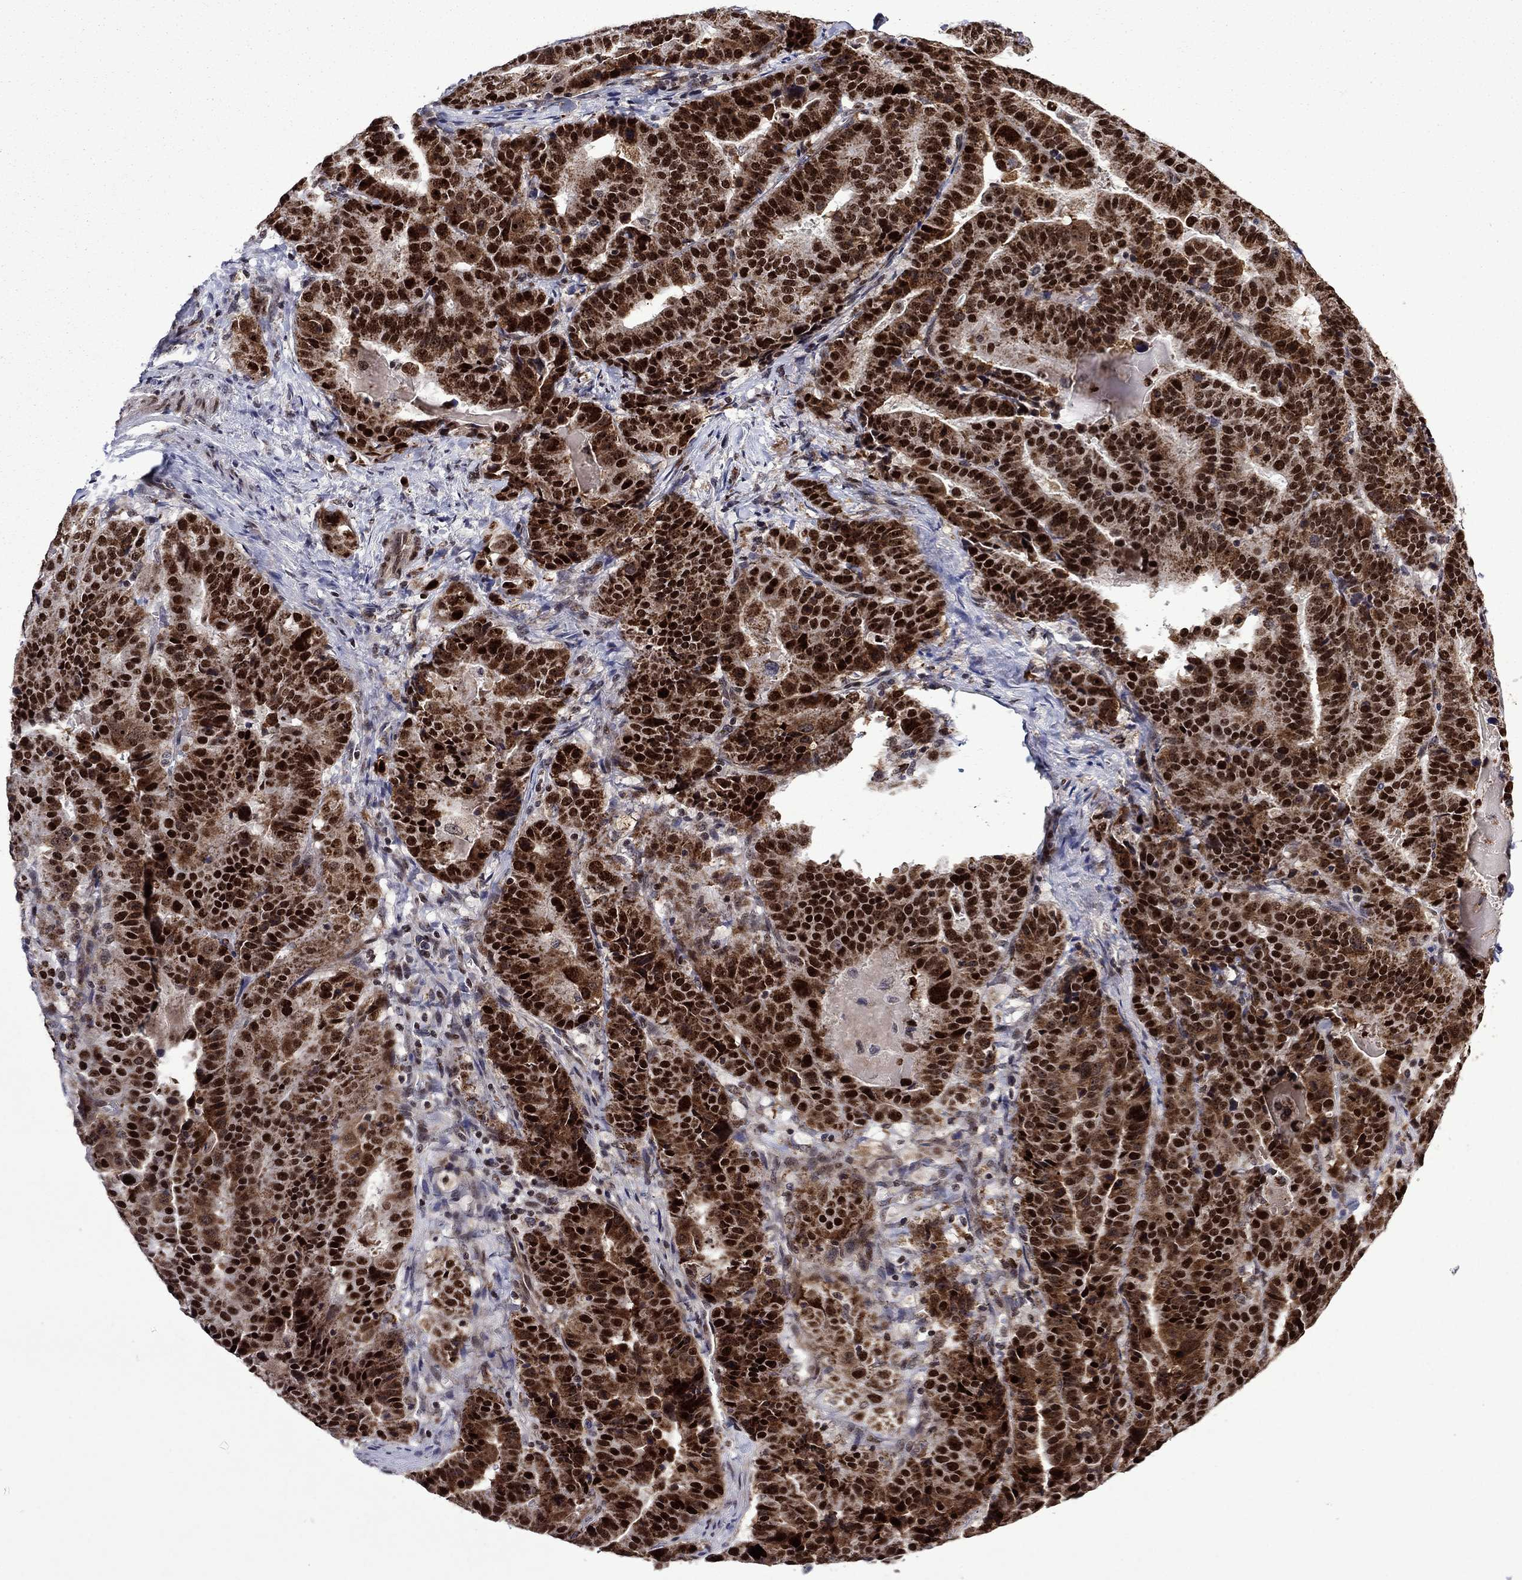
{"staining": {"intensity": "strong", "quantity": ">75%", "location": "nuclear"}, "tissue": "stomach cancer", "cell_type": "Tumor cells", "image_type": "cancer", "snomed": [{"axis": "morphology", "description": "Adenocarcinoma, NOS"}, {"axis": "topography", "description": "Stomach"}], "caption": "Tumor cells display strong nuclear positivity in approximately >75% of cells in stomach cancer (adenocarcinoma).", "gene": "SURF2", "patient": {"sex": "male", "age": 48}}